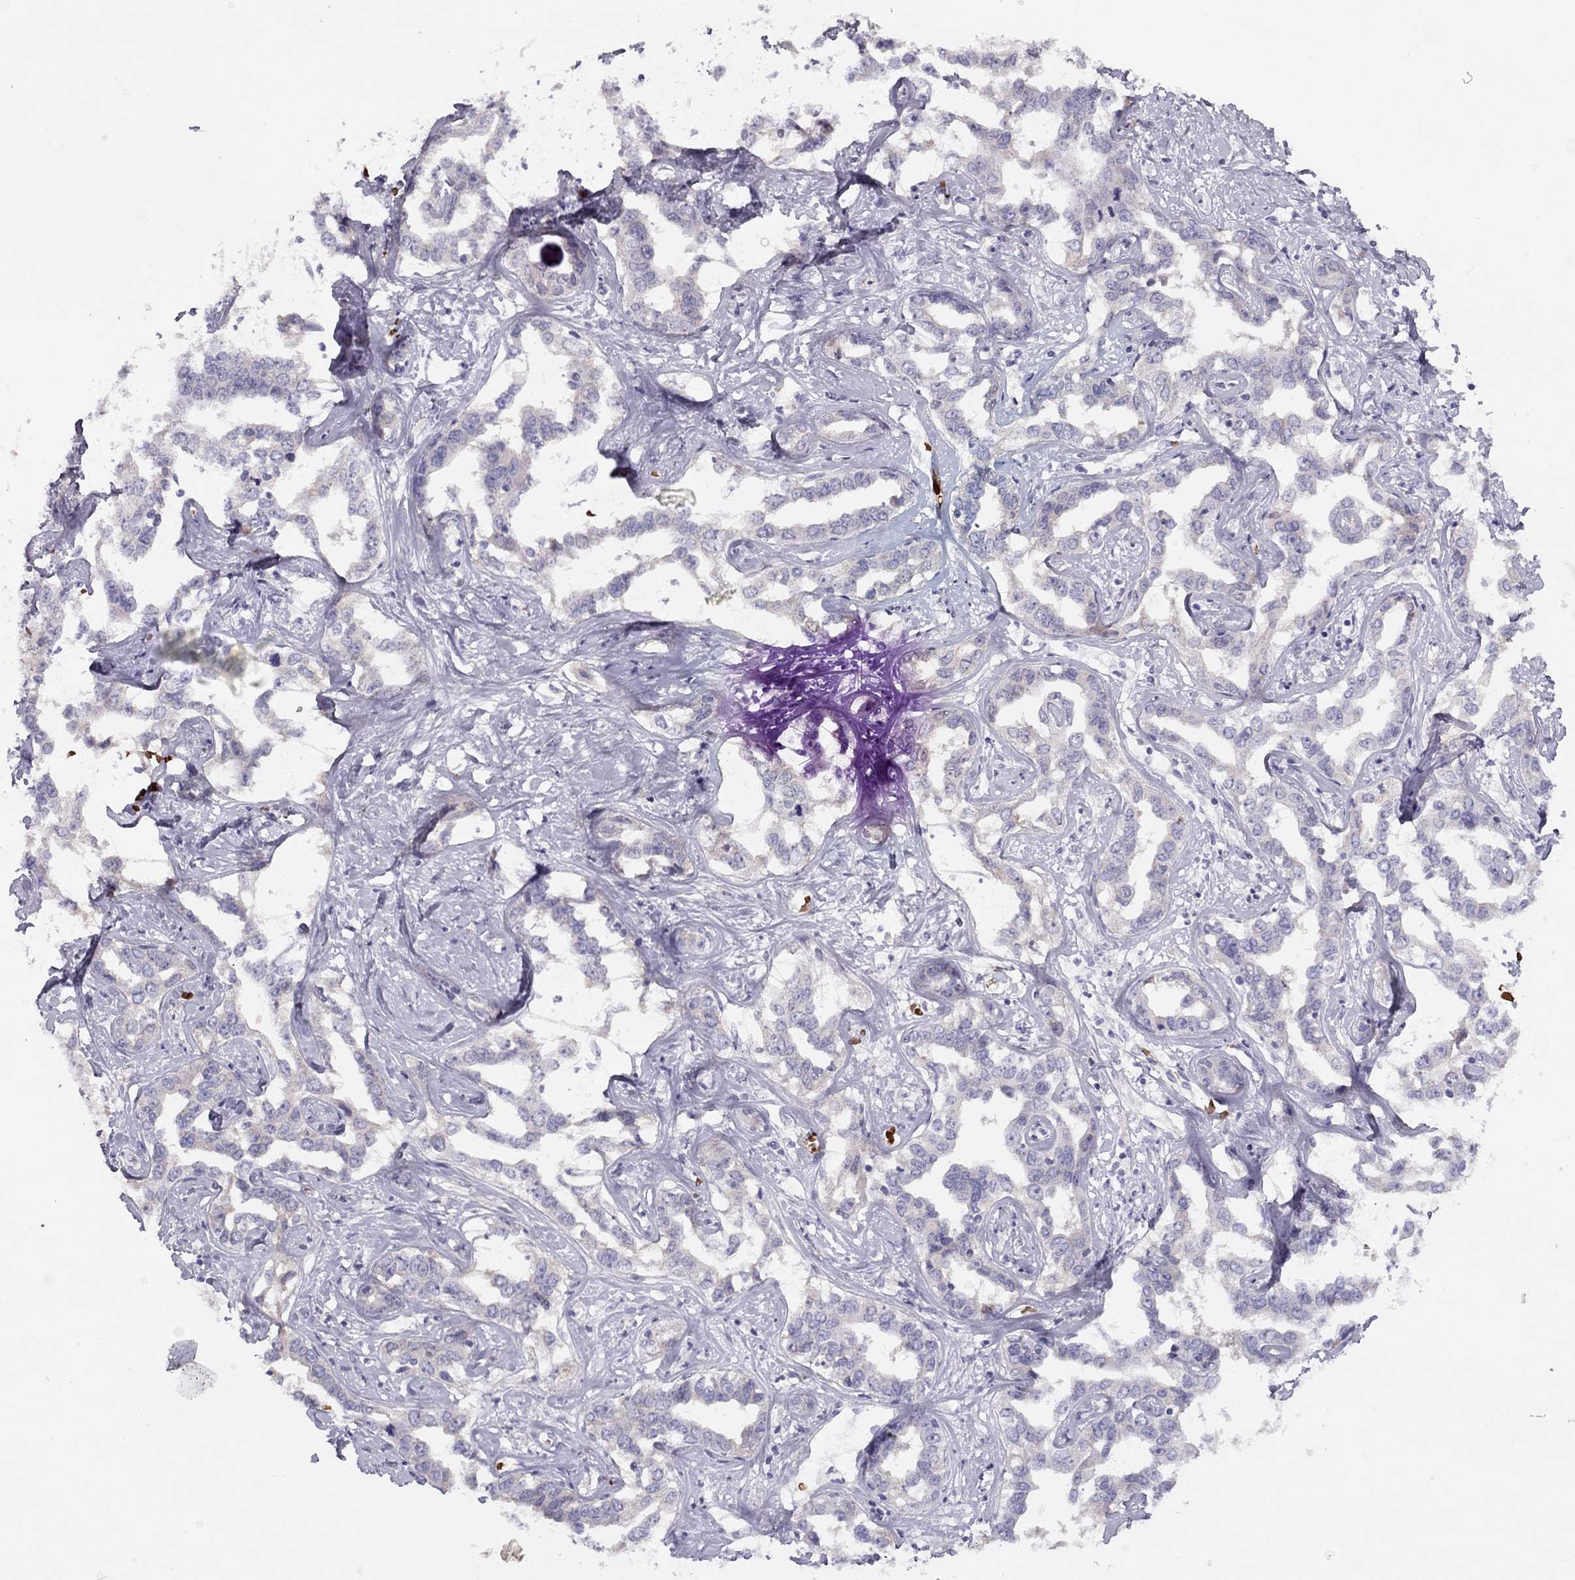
{"staining": {"intensity": "negative", "quantity": "none", "location": "none"}, "tissue": "liver cancer", "cell_type": "Tumor cells", "image_type": "cancer", "snomed": [{"axis": "morphology", "description": "Cholangiocarcinoma"}, {"axis": "topography", "description": "Liver"}], "caption": "Liver cancer (cholangiocarcinoma) stained for a protein using IHC displays no expression tumor cells.", "gene": "RHD", "patient": {"sex": "male", "age": 59}}